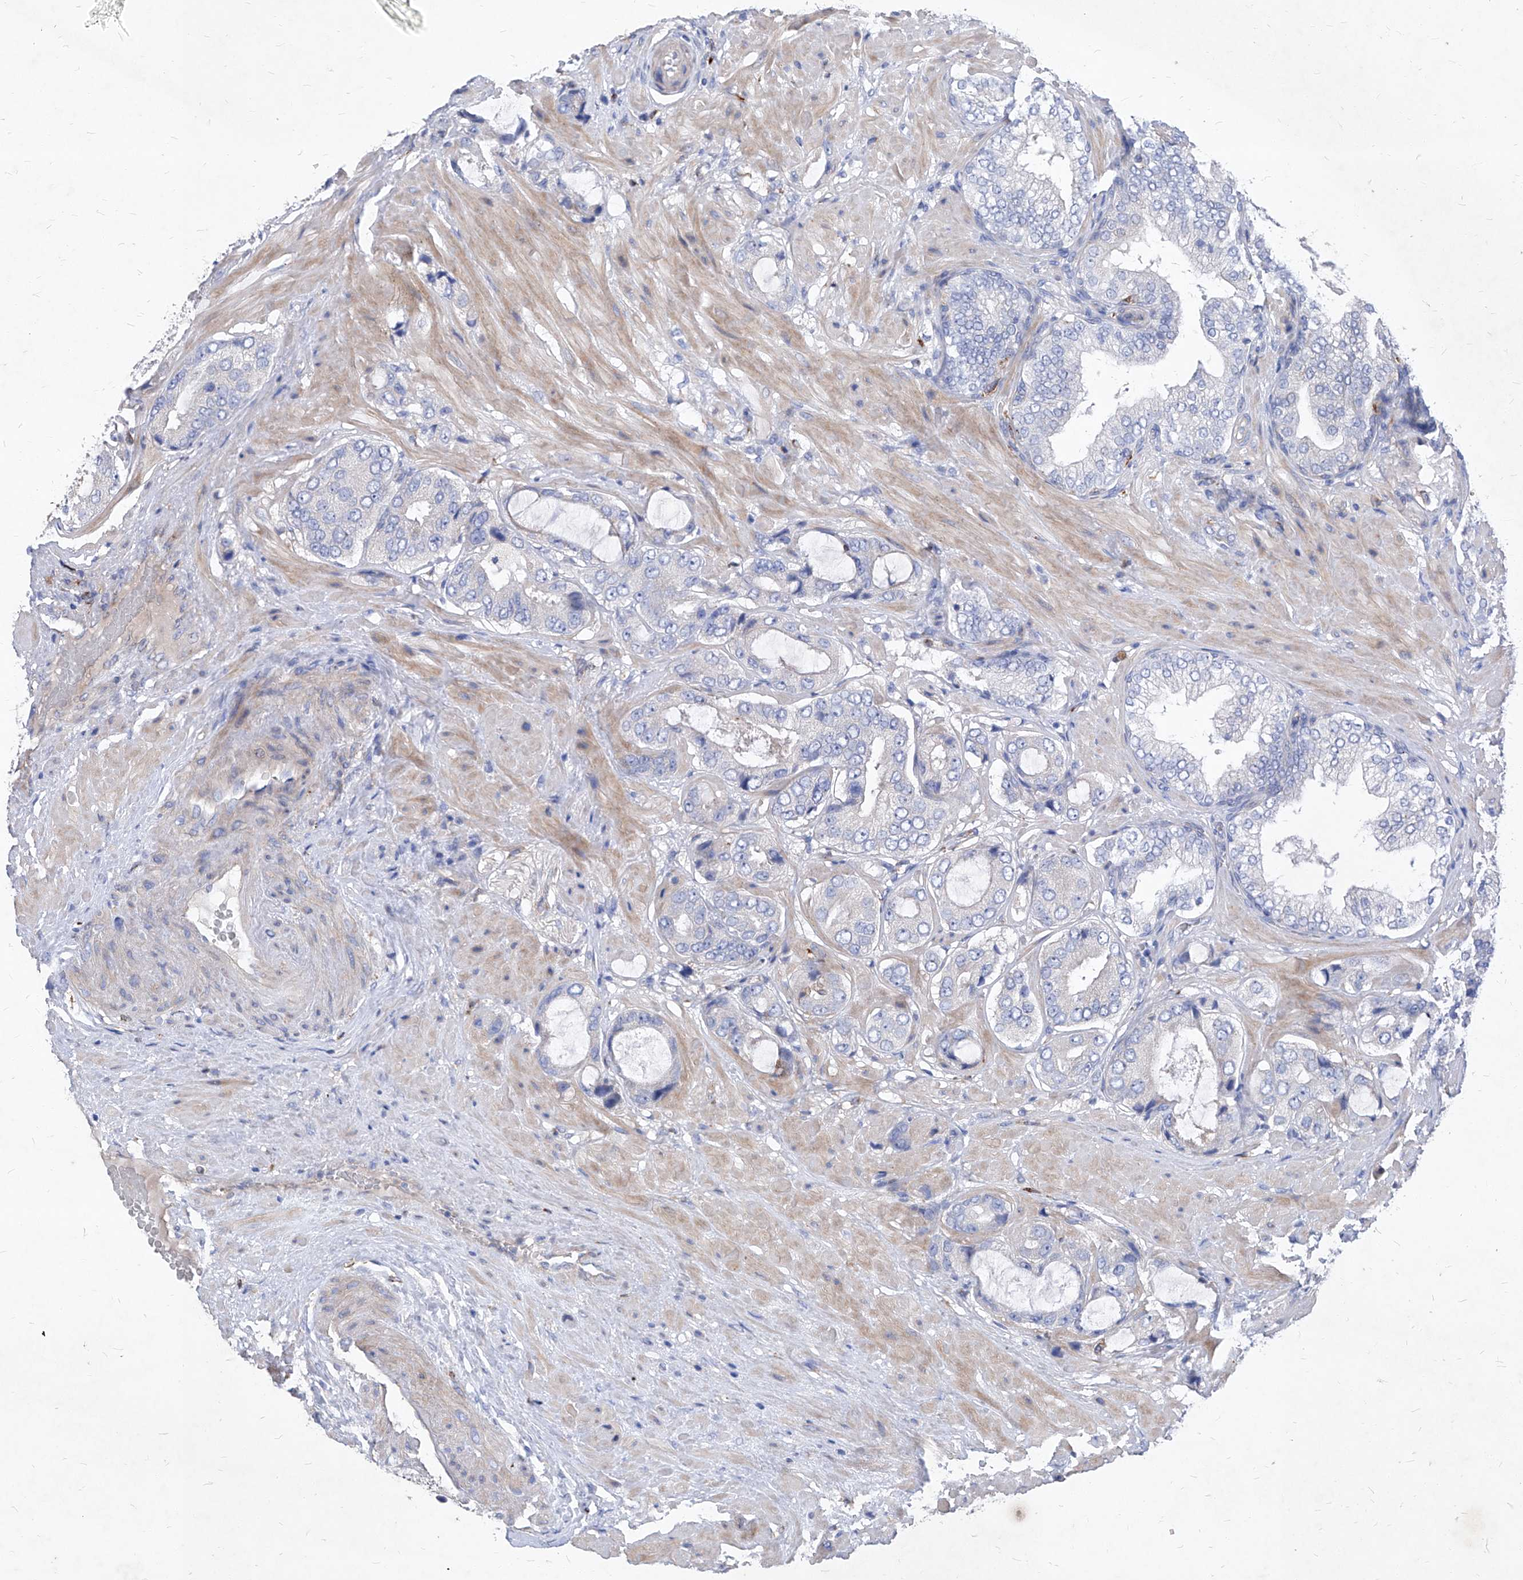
{"staining": {"intensity": "negative", "quantity": "none", "location": "none"}, "tissue": "prostate cancer", "cell_type": "Tumor cells", "image_type": "cancer", "snomed": [{"axis": "morphology", "description": "Adenocarcinoma, High grade"}, {"axis": "topography", "description": "Prostate"}], "caption": "Prostate cancer (high-grade adenocarcinoma) was stained to show a protein in brown. There is no significant staining in tumor cells.", "gene": "UBOX5", "patient": {"sex": "male", "age": 59}}